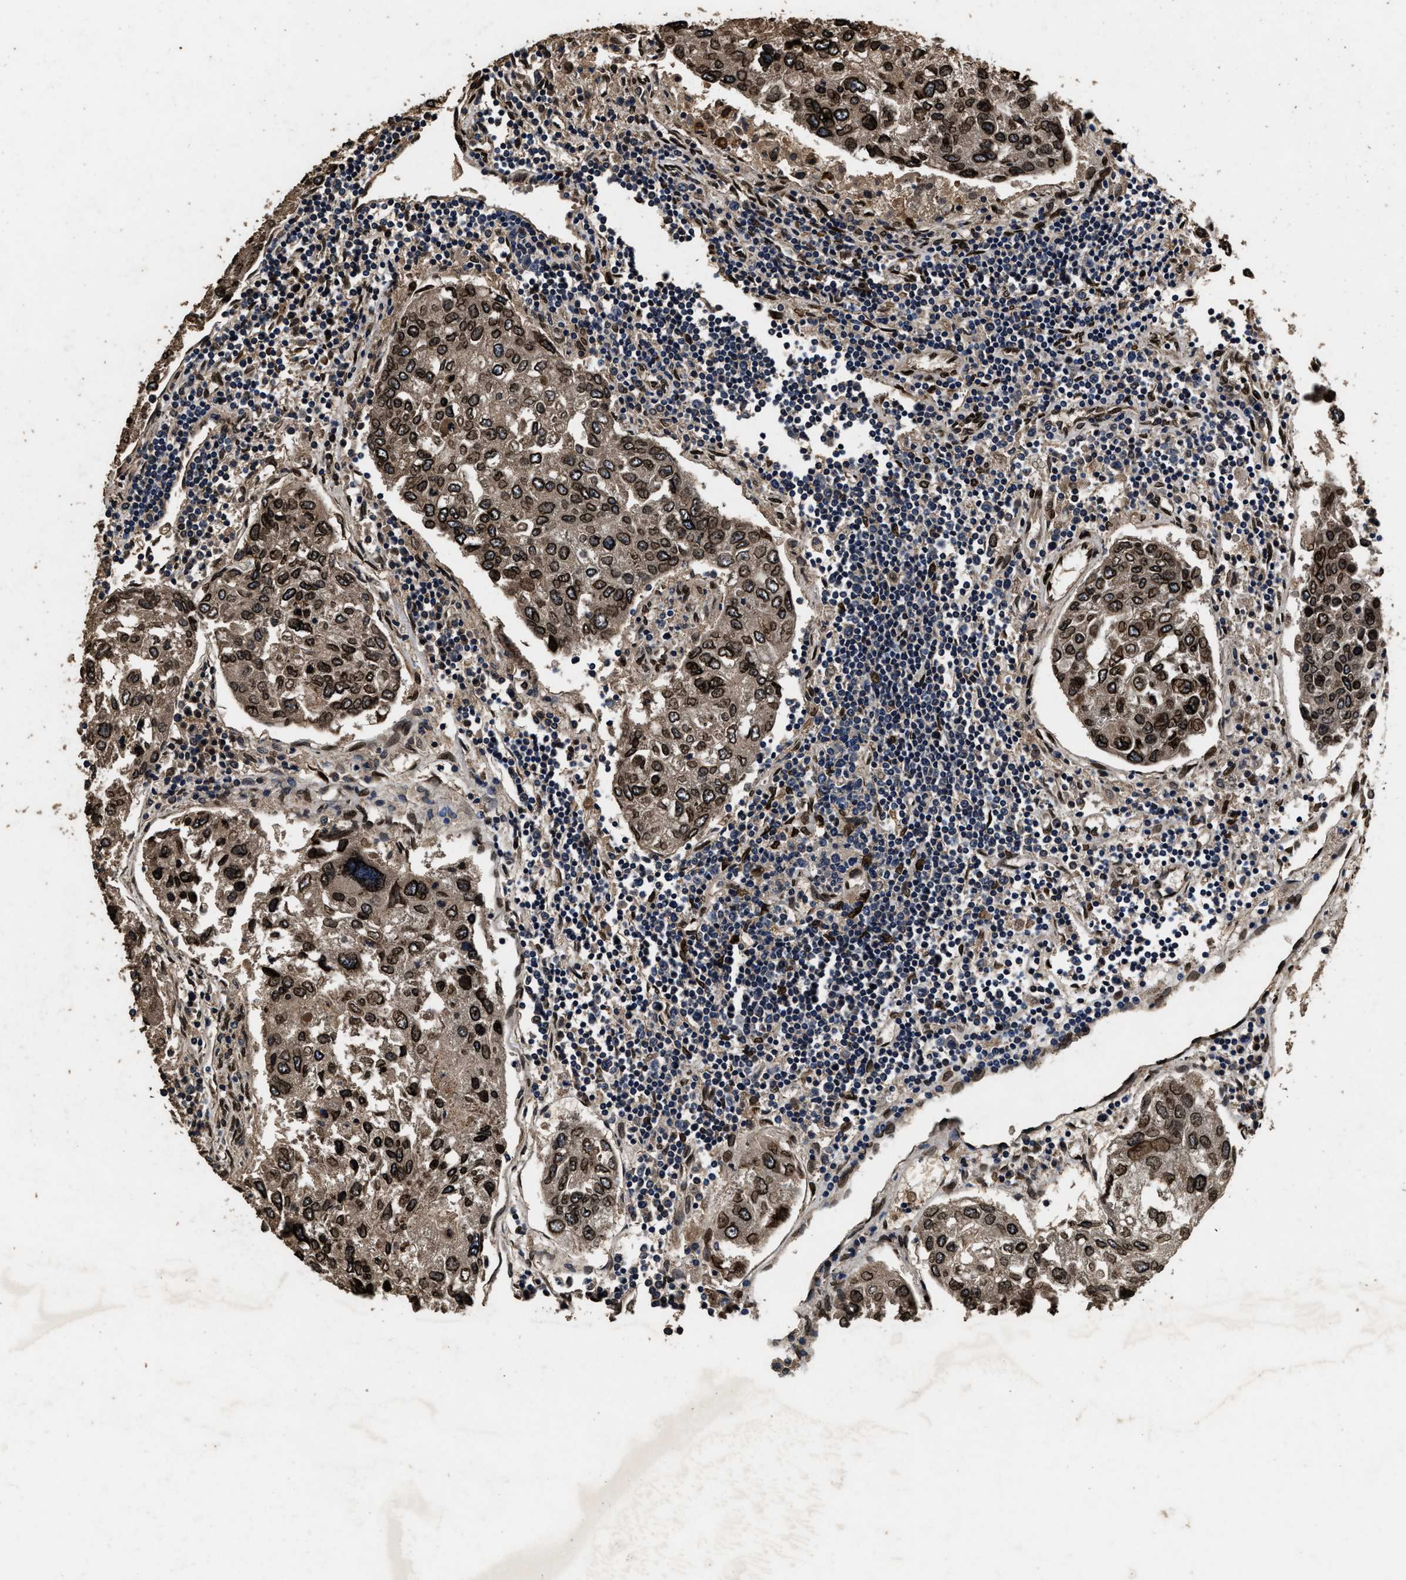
{"staining": {"intensity": "strong", "quantity": ">75%", "location": "cytoplasmic/membranous,nuclear"}, "tissue": "urothelial cancer", "cell_type": "Tumor cells", "image_type": "cancer", "snomed": [{"axis": "morphology", "description": "Urothelial carcinoma, High grade"}, {"axis": "topography", "description": "Lymph node"}, {"axis": "topography", "description": "Urinary bladder"}], "caption": "DAB immunohistochemical staining of human urothelial cancer shows strong cytoplasmic/membranous and nuclear protein expression in about >75% of tumor cells. Nuclei are stained in blue.", "gene": "ACCS", "patient": {"sex": "male", "age": 51}}